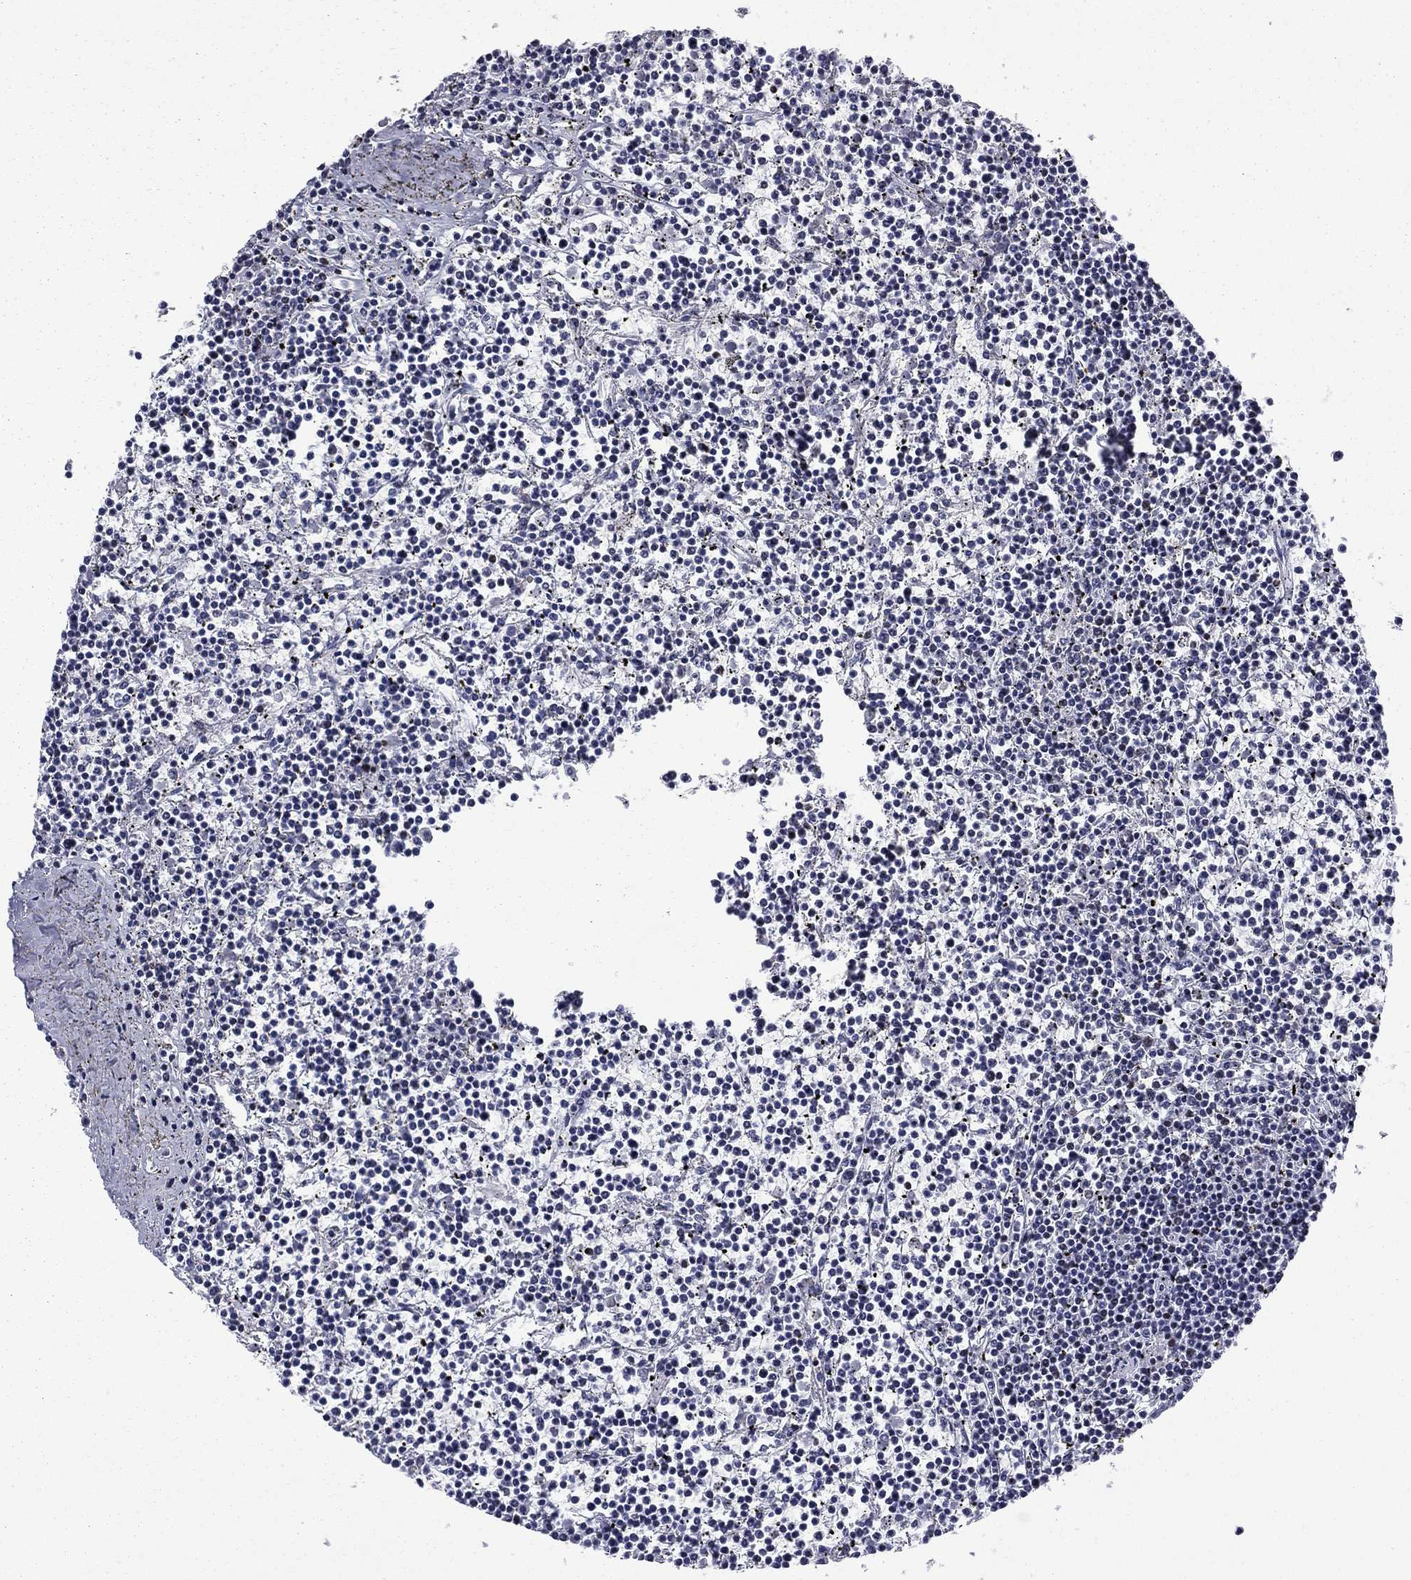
{"staining": {"intensity": "negative", "quantity": "none", "location": "none"}, "tissue": "lymphoma", "cell_type": "Tumor cells", "image_type": "cancer", "snomed": [{"axis": "morphology", "description": "Malignant lymphoma, non-Hodgkin's type, Low grade"}, {"axis": "topography", "description": "Spleen"}], "caption": "Lymphoma stained for a protein using IHC reveals no positivity tumor cells.", "gene": "IKZF3", "patient": {"sex": "female", "age": 19}}